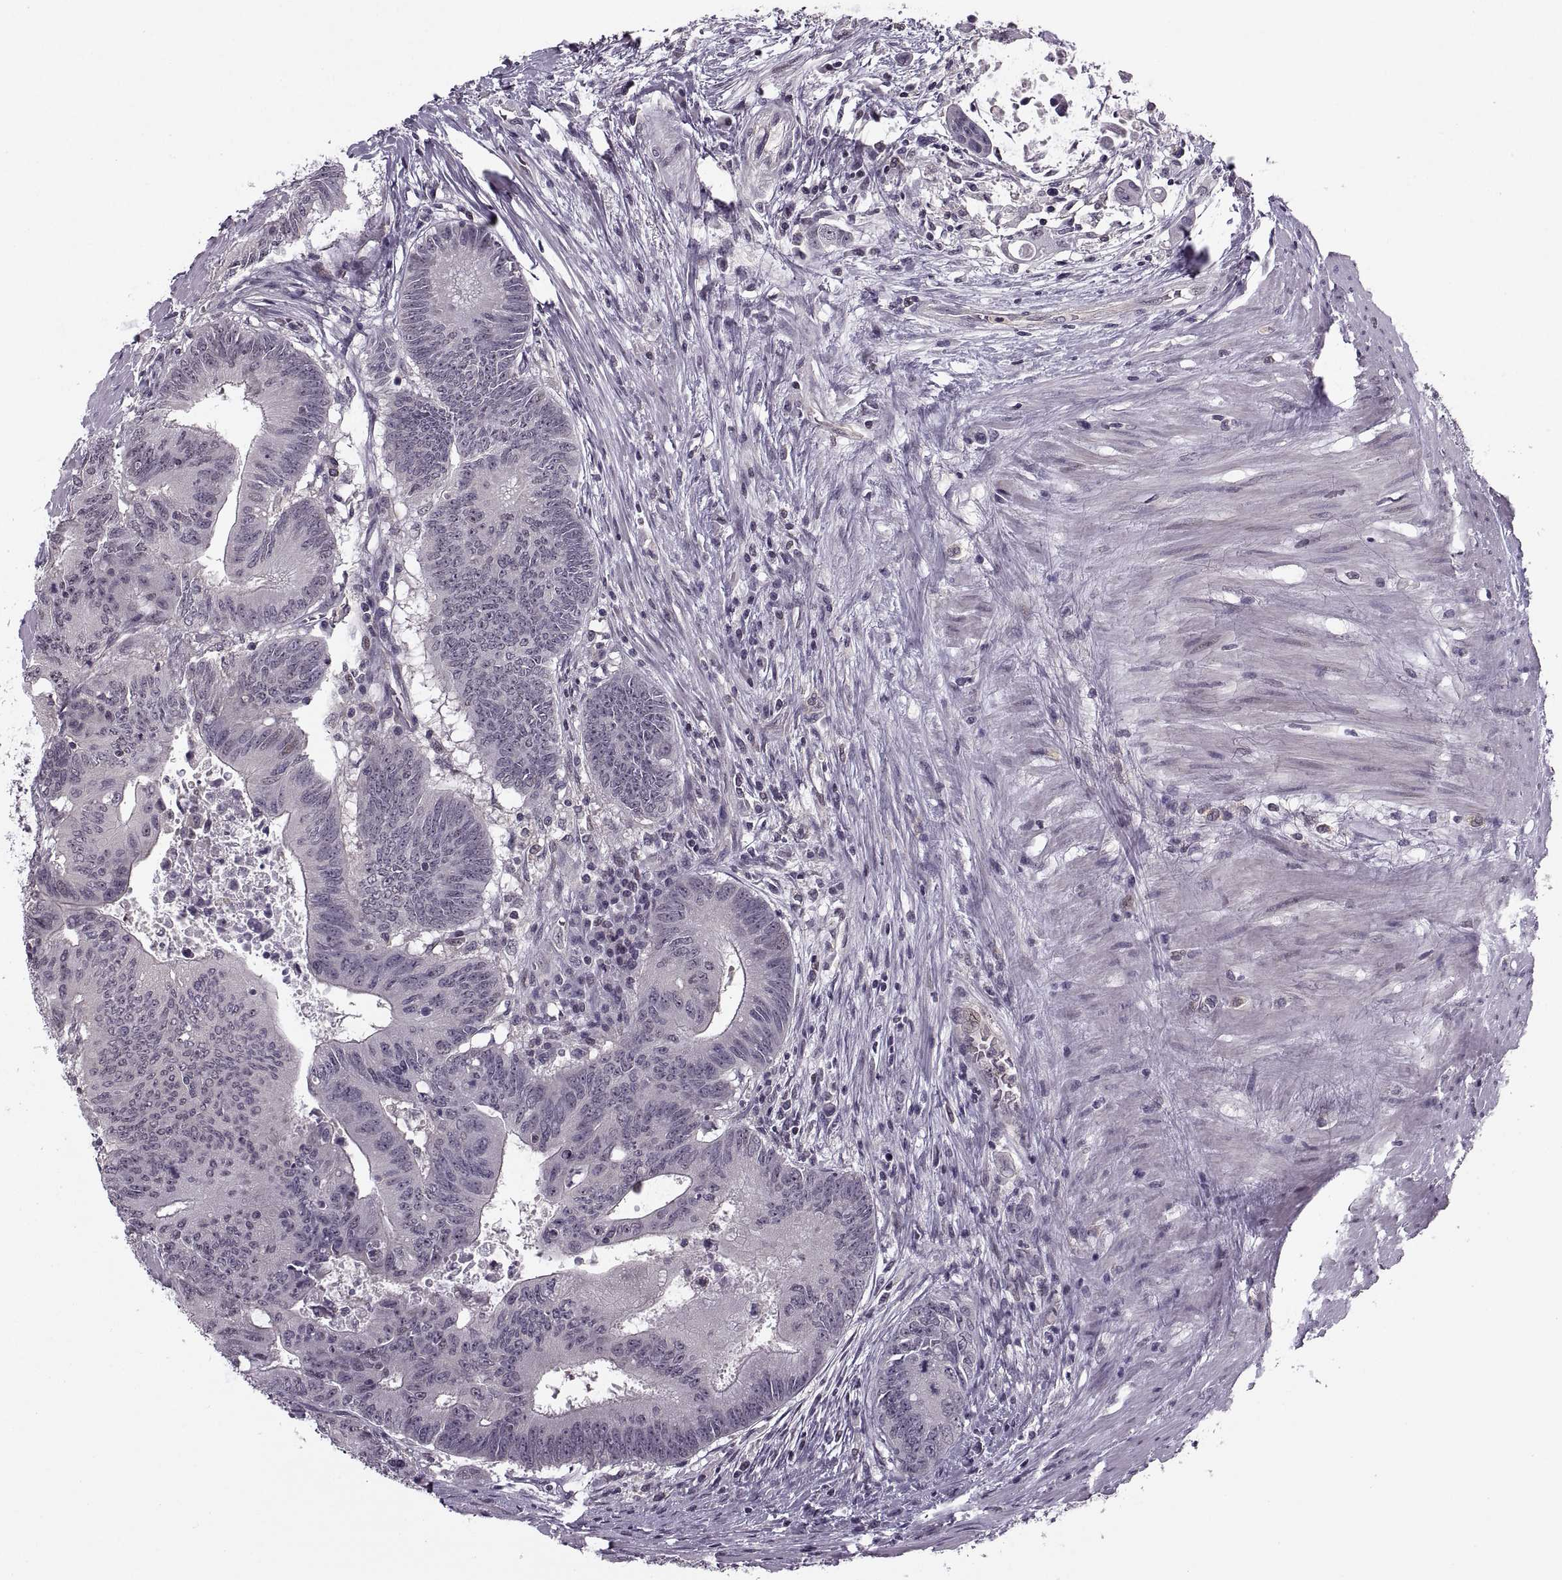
{"staining": {"intensity": "negative", "quantity": "none", "location": "none"}, "tissue": "colorectal cancer", "cell_type": "Tumor cells", "image_type": "cancer", "snomed": [{"axis": "morphology", "description": "Adenocarcinoma, NOS"}, {"axis": "topography", "description": "Rectum"}], "caption": "IHC of colorectal cancer reveals no positivity in tumor cells.", "gene": "LUZP2", "patient": {"sex": "male", "age": 59}}